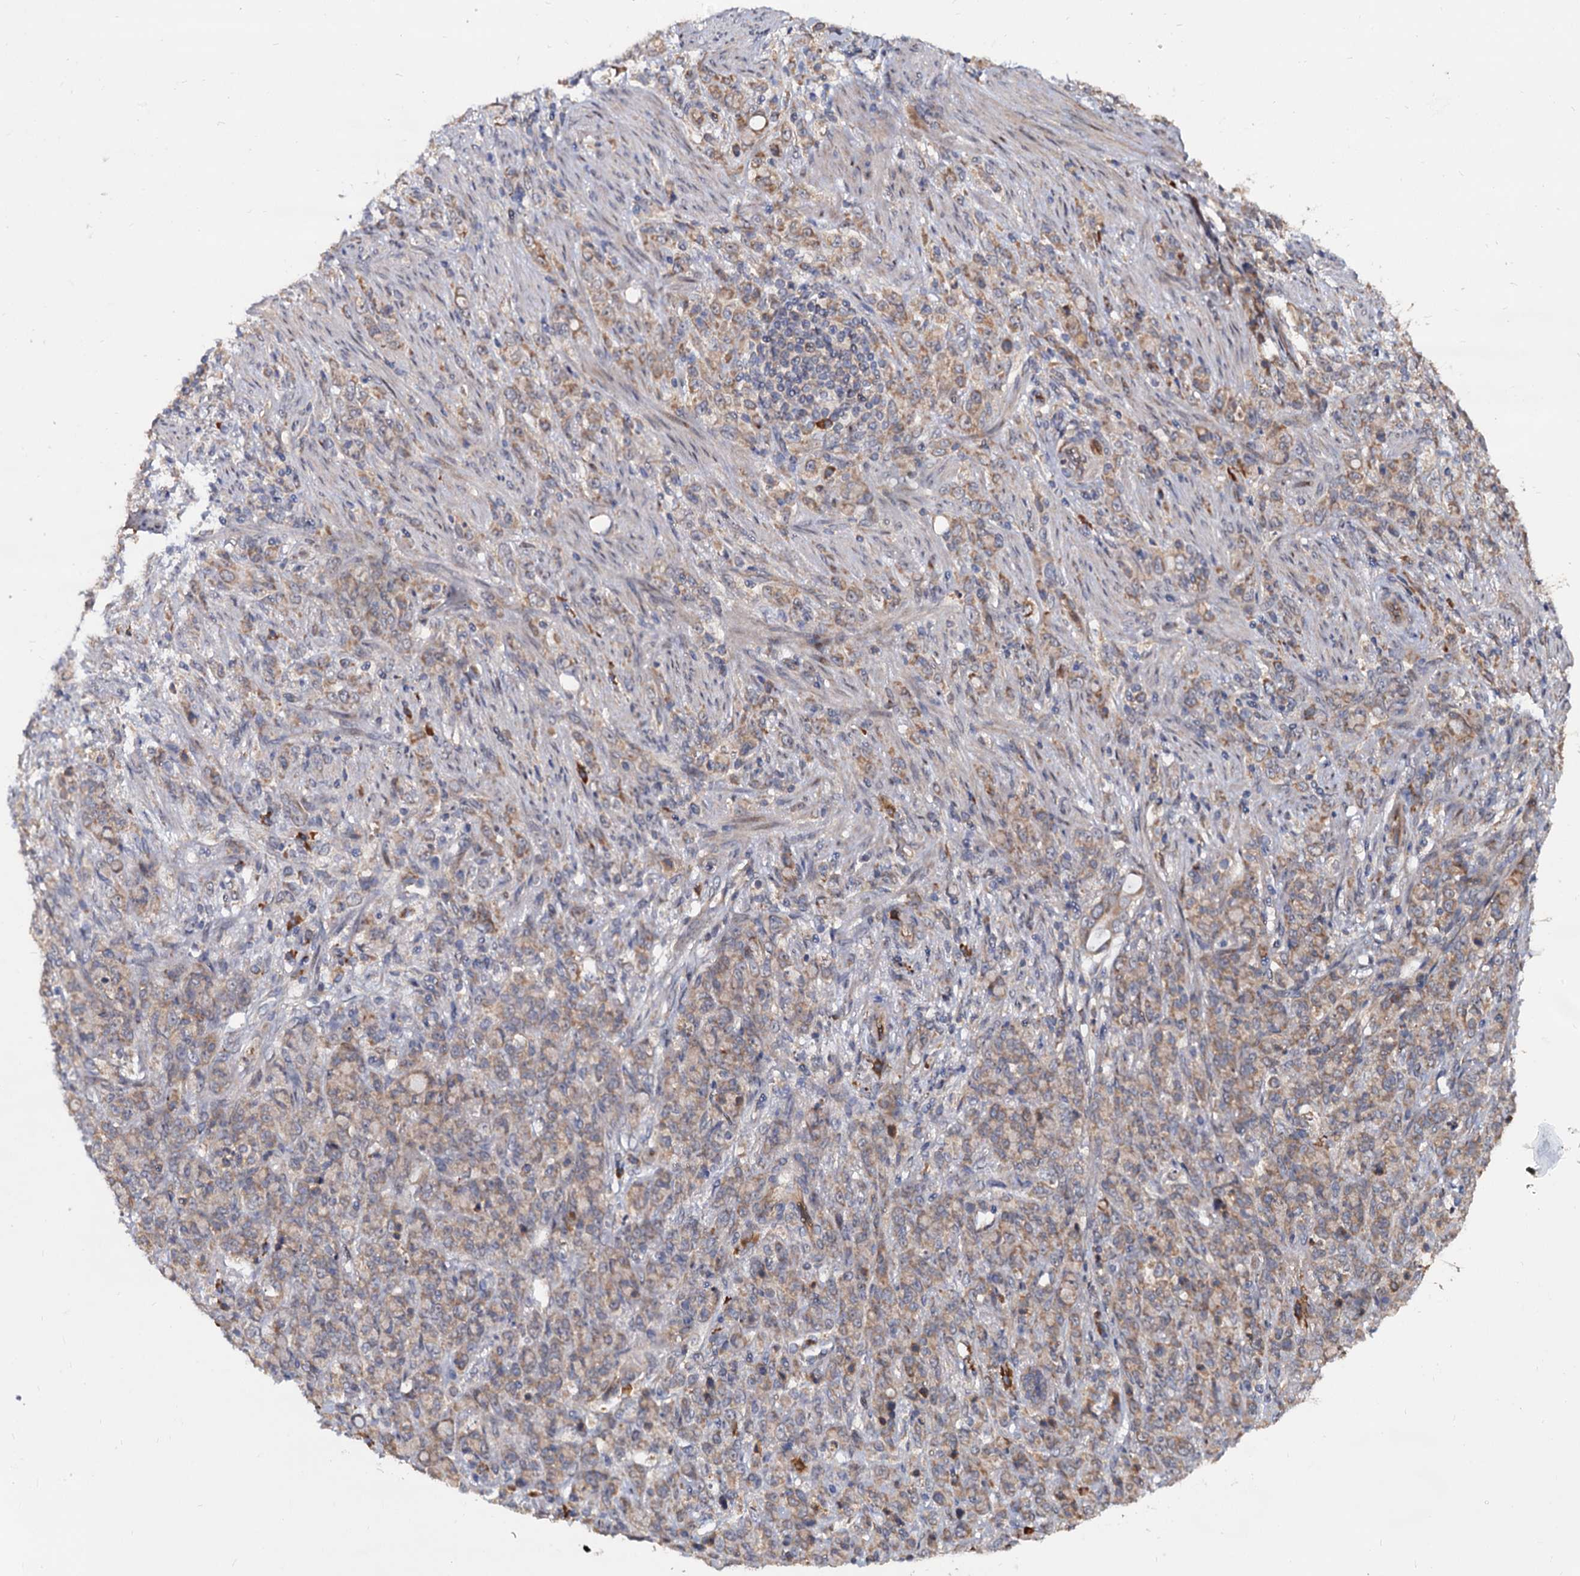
{"staining": {"intensity": "moderate", "quantity": ">75%", "location": "cytoplasmic/membranous"}, "tissue": "stomach cancer", "cell_type": "Tumor cells", "image_type": "cancer", "snomed": [{"axis": "morphology", "description": "Adenocarcinoma, NOS"}, {"axis": "topography", "description": "Stomach"}], "caption": "Immunohistochemical staining of stomach cancer (adenocarcinoma) reveals moderate cytoplasmic/membranous protein expression in about >75% of tumor cells.", "gene": "WWC3", "patient": {"sex": "female", "age": 79}}